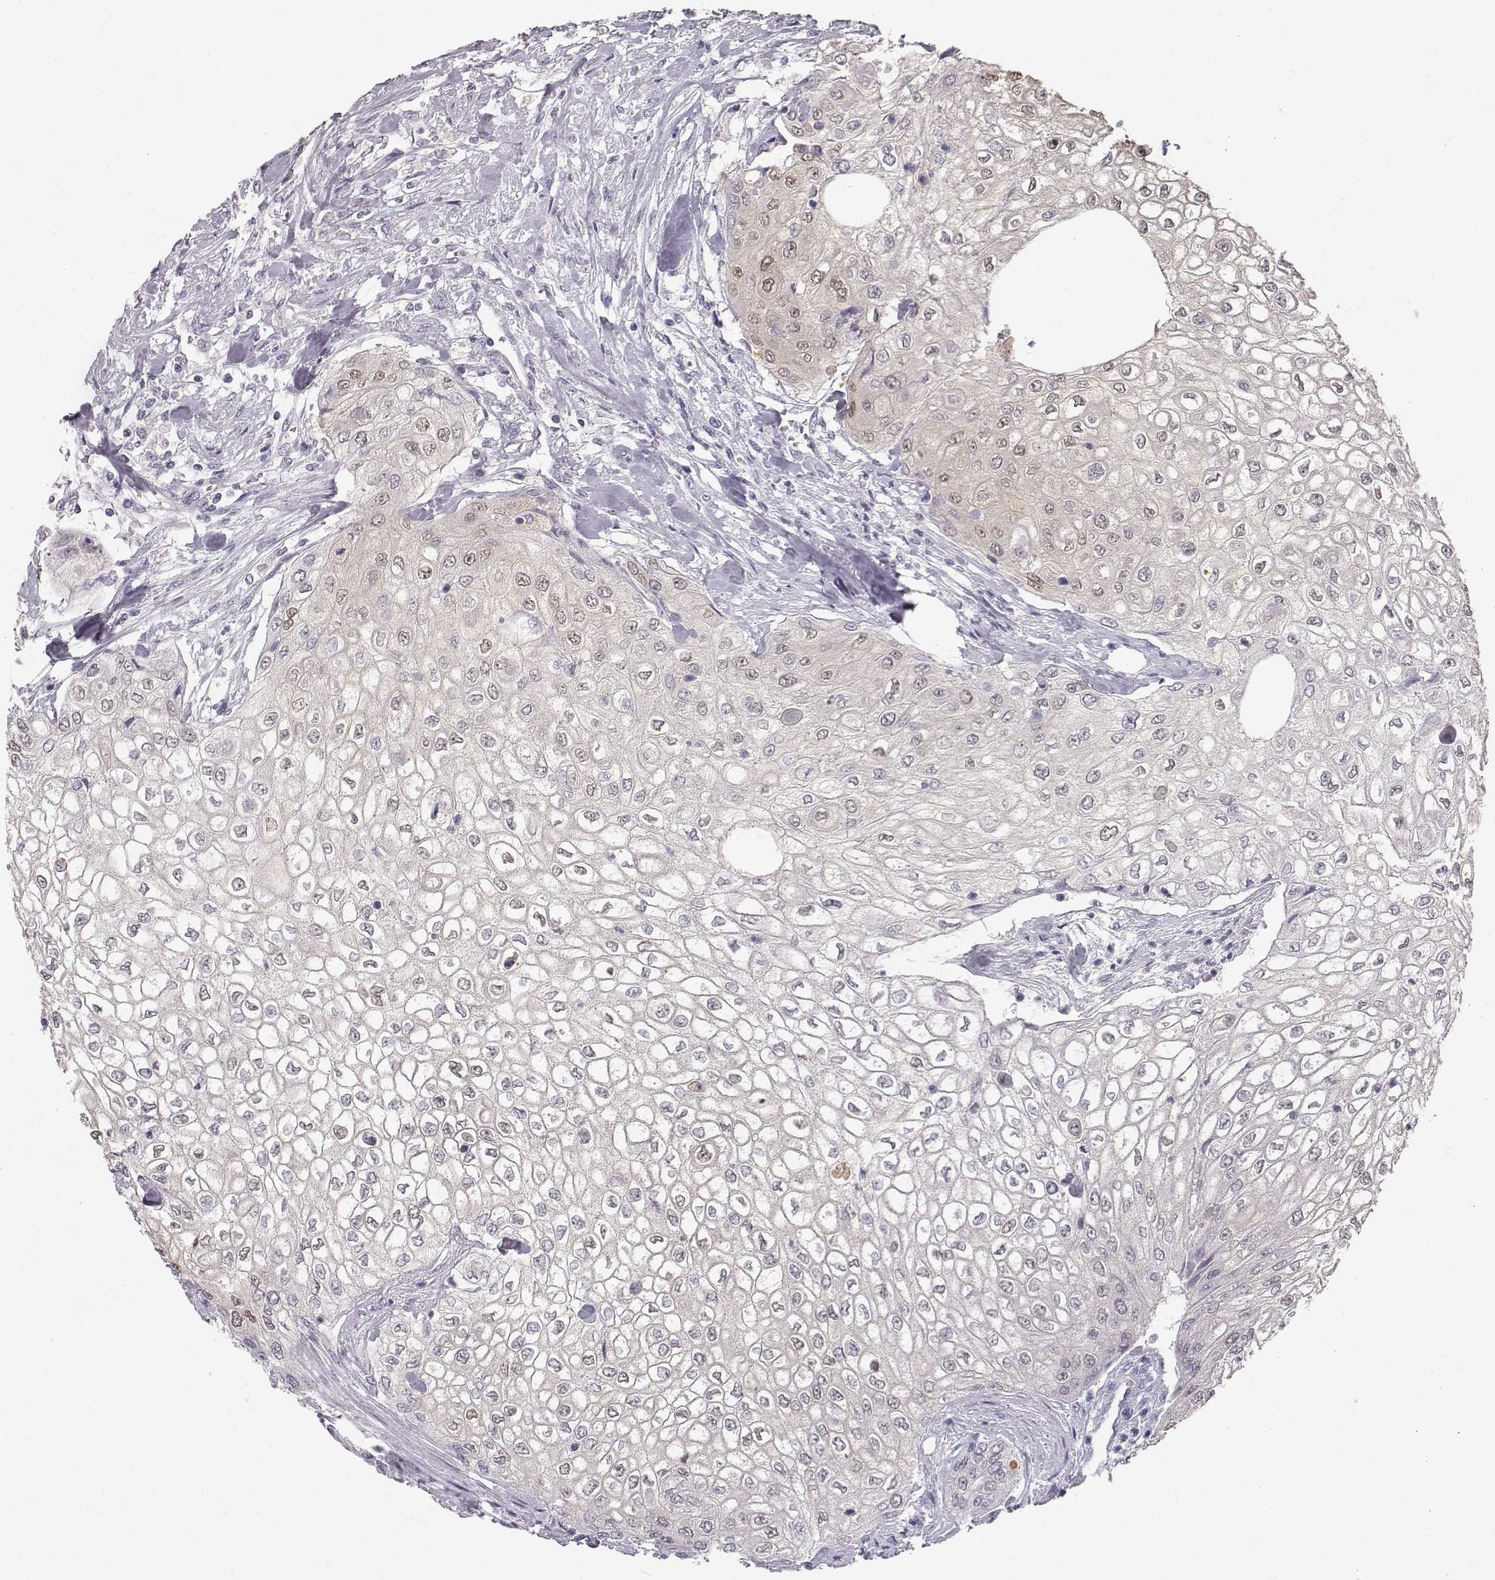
{"staining": {"intensity": "negative", "quantity": "none", "location": "none"}, "tissue": "urothelial cancer", "cell_type": "Tumor cells", "image_type": "cancer", "snomed": [{"axis": "morphology", "description": "Urothelial carcinoma, High grade"}, {"axis": "topography", "description": "Urinary bladder"}], "caption": "Immunohistochemistry (IHC) micrograph of neoplastic tissue: human high-grade urothelial carcinoma stained with DAB displays no significant protein staining in tumor cells.", "gene": "MYCBPAP", "patient": {"sex": "male", "age": 62}}